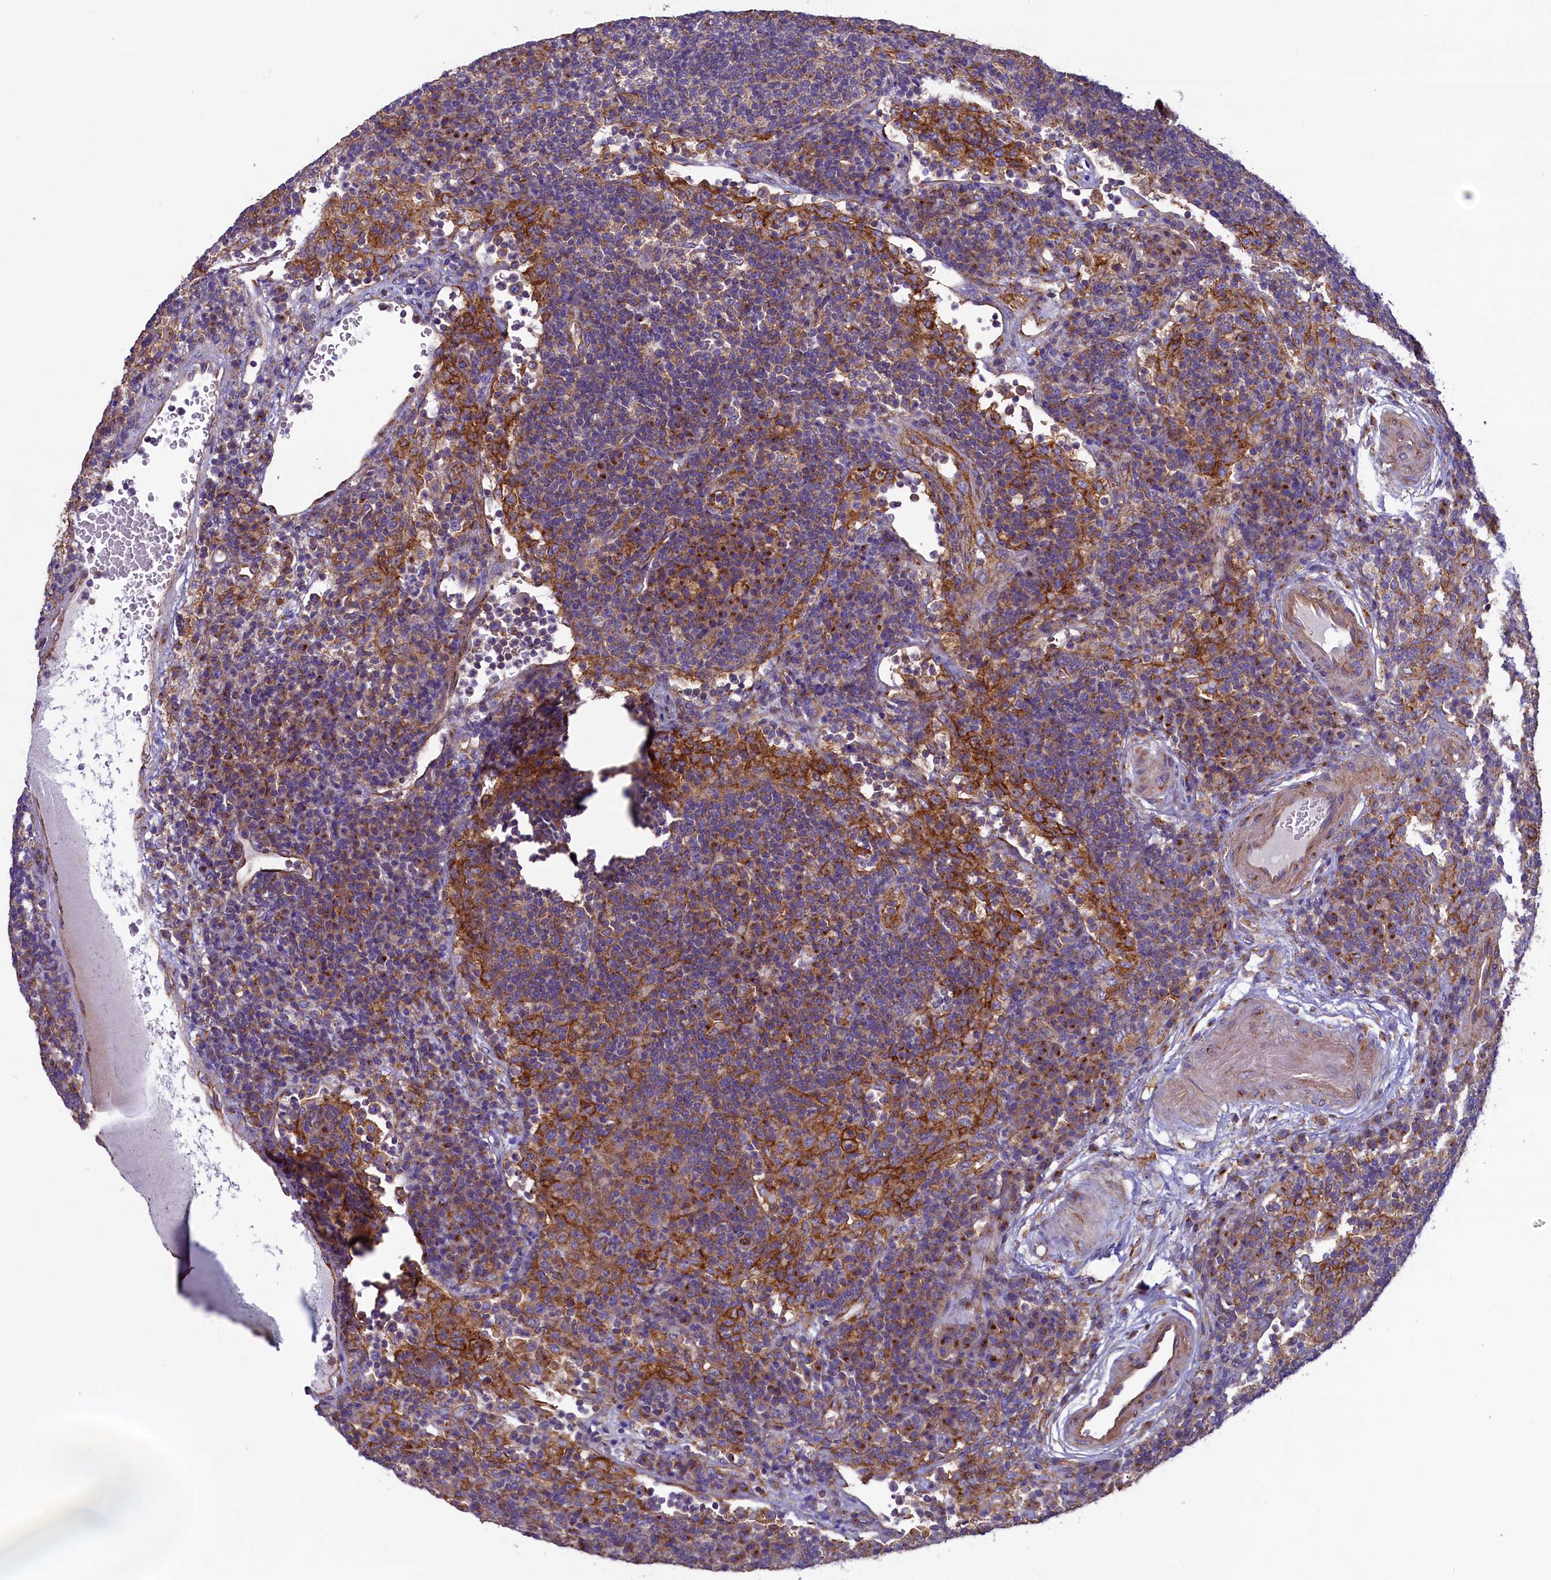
{"staining": {"intensity": "moderate", "quantity": ">75%", "location": "cytoplasmic/membranous"}, "tissue": "lymph node", "cell_type": "Germinal center cells", "image_type": "normal", "snomed": [{"axis": "morphology", "description": "Normal tissue, NOS"}, {"axis": "topography", "description": "Lymph node"}], "caption": "DAB immunohistochemical staining of normal human lymph node shows moderate cytoplasmic/membranous protein positivity in about >75% of germinal center cells. (Stains: DAB in brown, nuclei in blue, Microscopy: brightfield microscopy at high magnification).", "gene": "GPR21", "patient": {"sex": "female", "age": 70}}